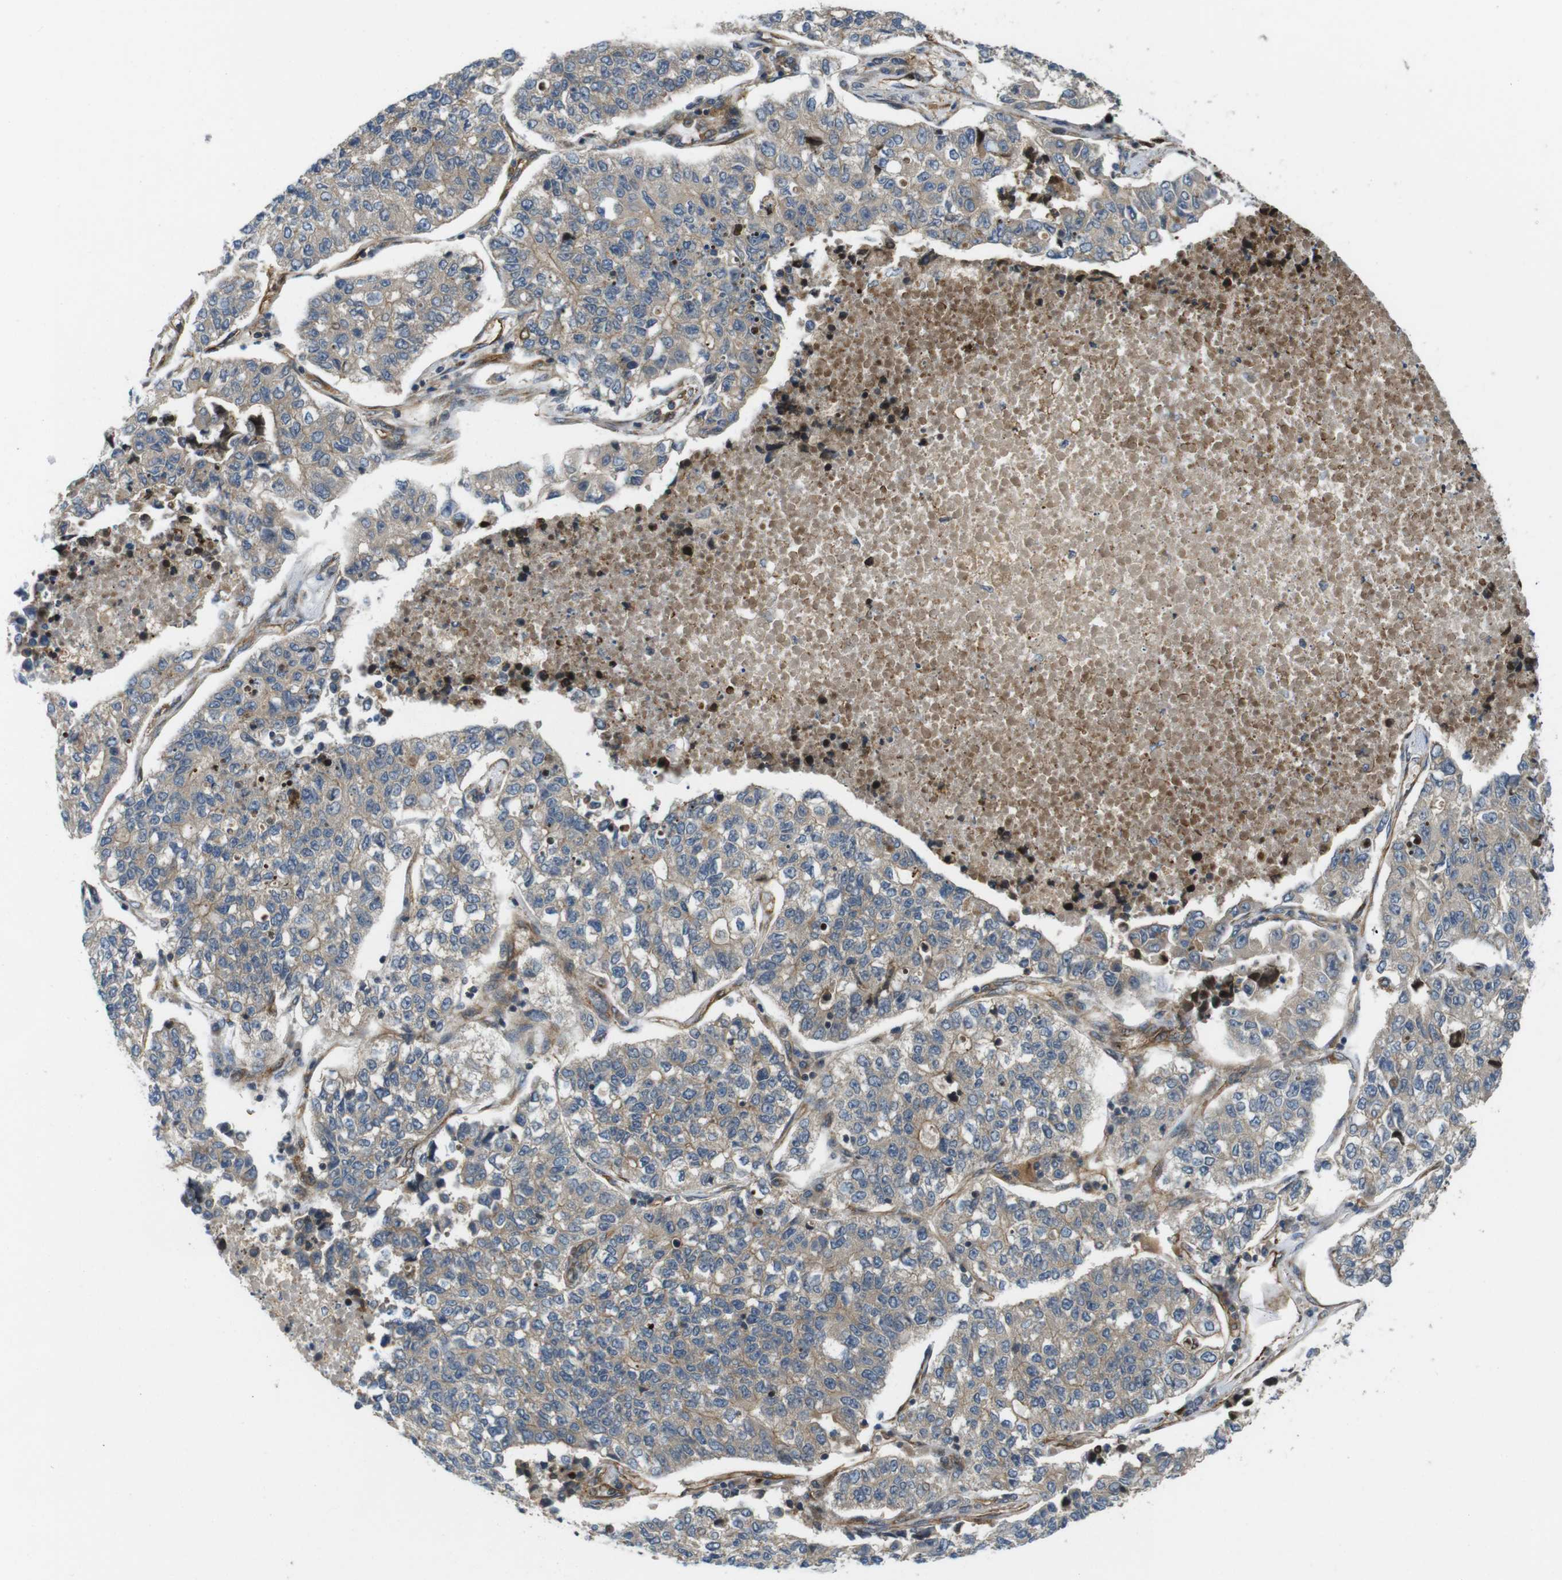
{"staining": {"intensity": "weak", "quantity": ">75%", "location": "cytoplasmic/membranous"}, "tissue": "lung cancer", "cell_type": "Tumor cells", "image_type": "cancer", "snomed": [{"axis": "morphology", "description": "Adenocarcinoma, NOS"}, {"axis": "topography", "description": "Lung"}], "caption": "Adenocarcinoma (lung) was stained to show a protein in brown. There is low levels of weak cytoplasmic/membranous staining in about >75% of tumor cells.", "gene": "TSC1", "patient": {"sex": "male", "age": 49}}